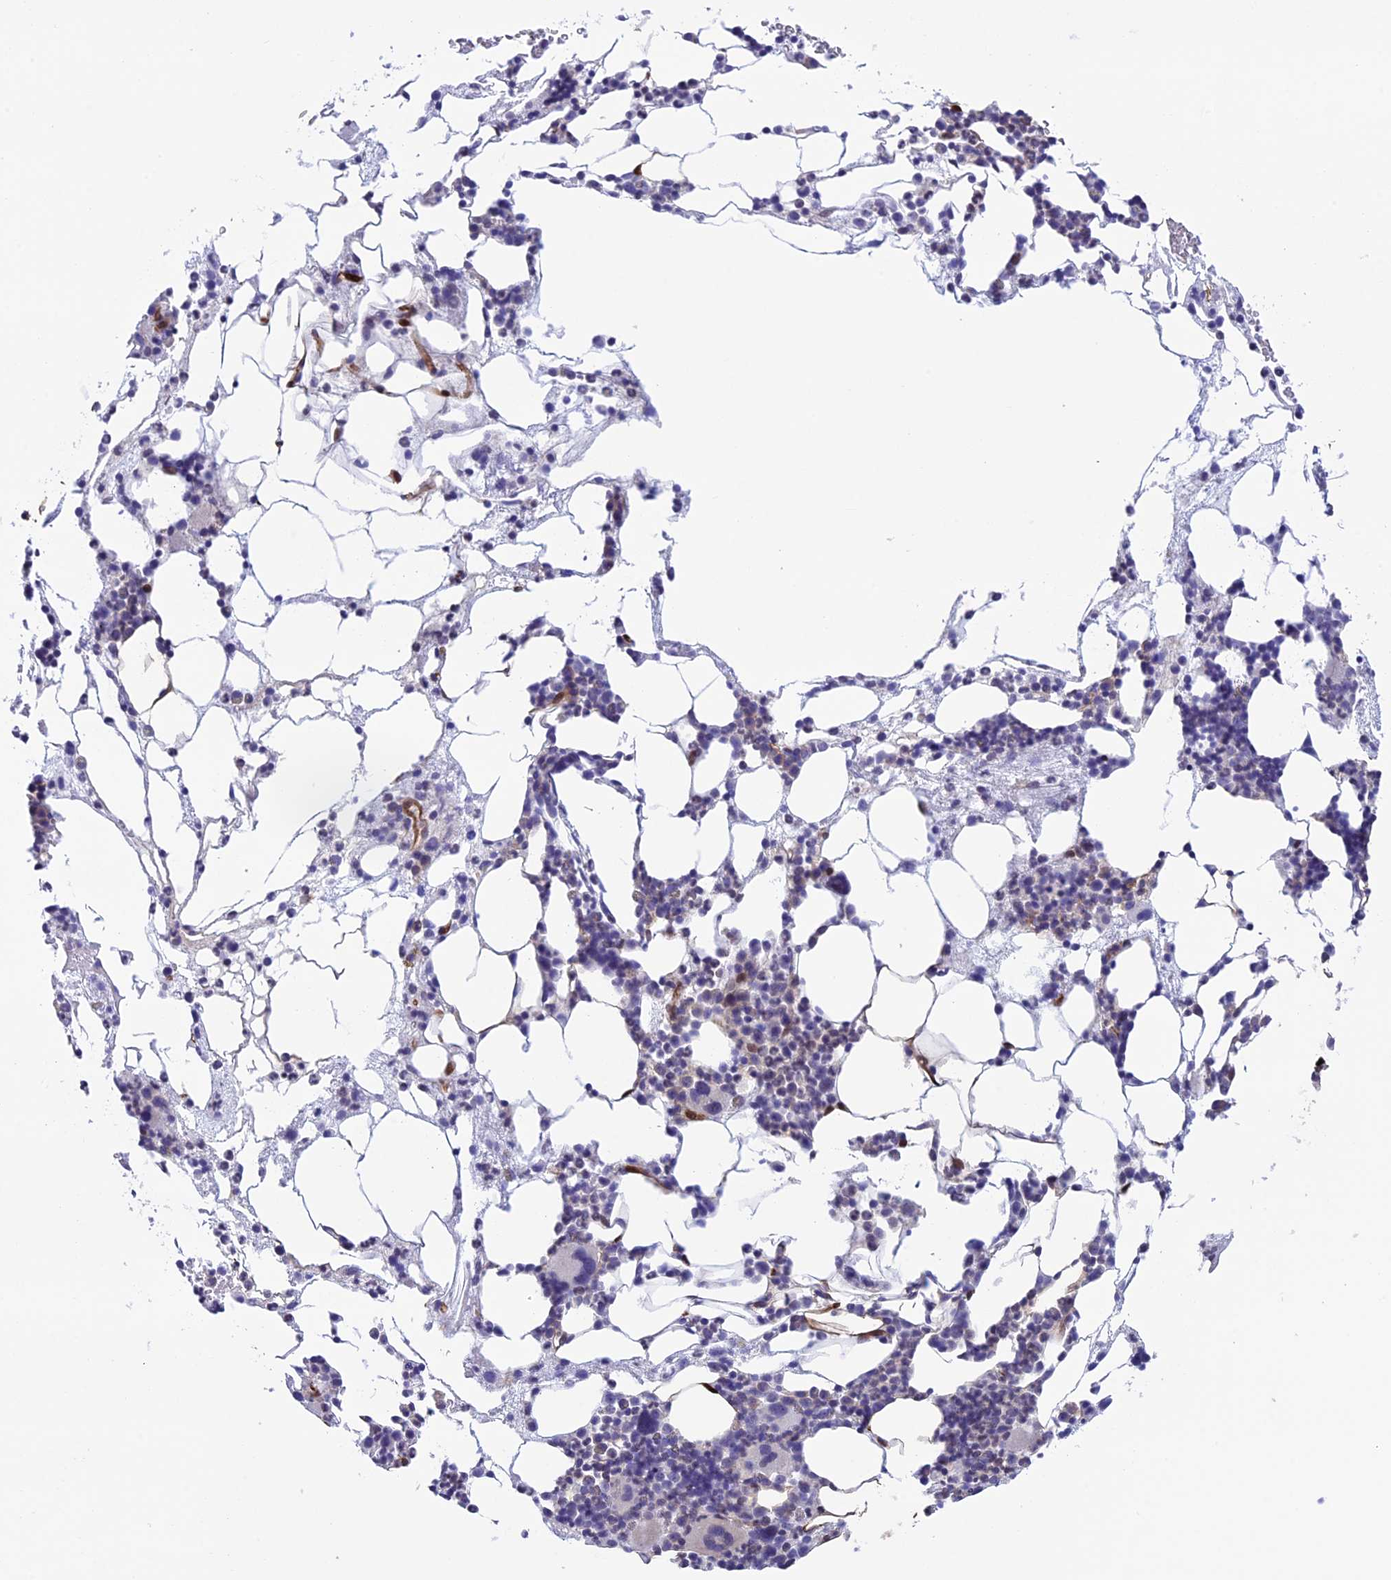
{"staining": {"intensity": "moderate", "quantity": "<25%", "location": "nuclear"}, "tissue": "bone marrow", "cell_type": "Hematopoietic cells", "image_type": "normal", "snomed": [{"axis": "morphology", "description": "Normal tissue, NOS"}, {"axis": "morphology", "description": "Inflammation, NOS"}, {"axis": "topography", "description": "Bone marrow"}], "caption": "DAB (3,3'-diaminobenzidine) immunohistochemical staining of unremarkable human bone marrow exhibits moderate nuclear protein positivity in about <25% of hematopoietic cells. The protein is stained brown, and the nuclei are stained in blue (DAB IHC with brightfield microscopy, high magnification).", "gene": "IGSF6", "patient": {"sex": "female", "age": 78}}